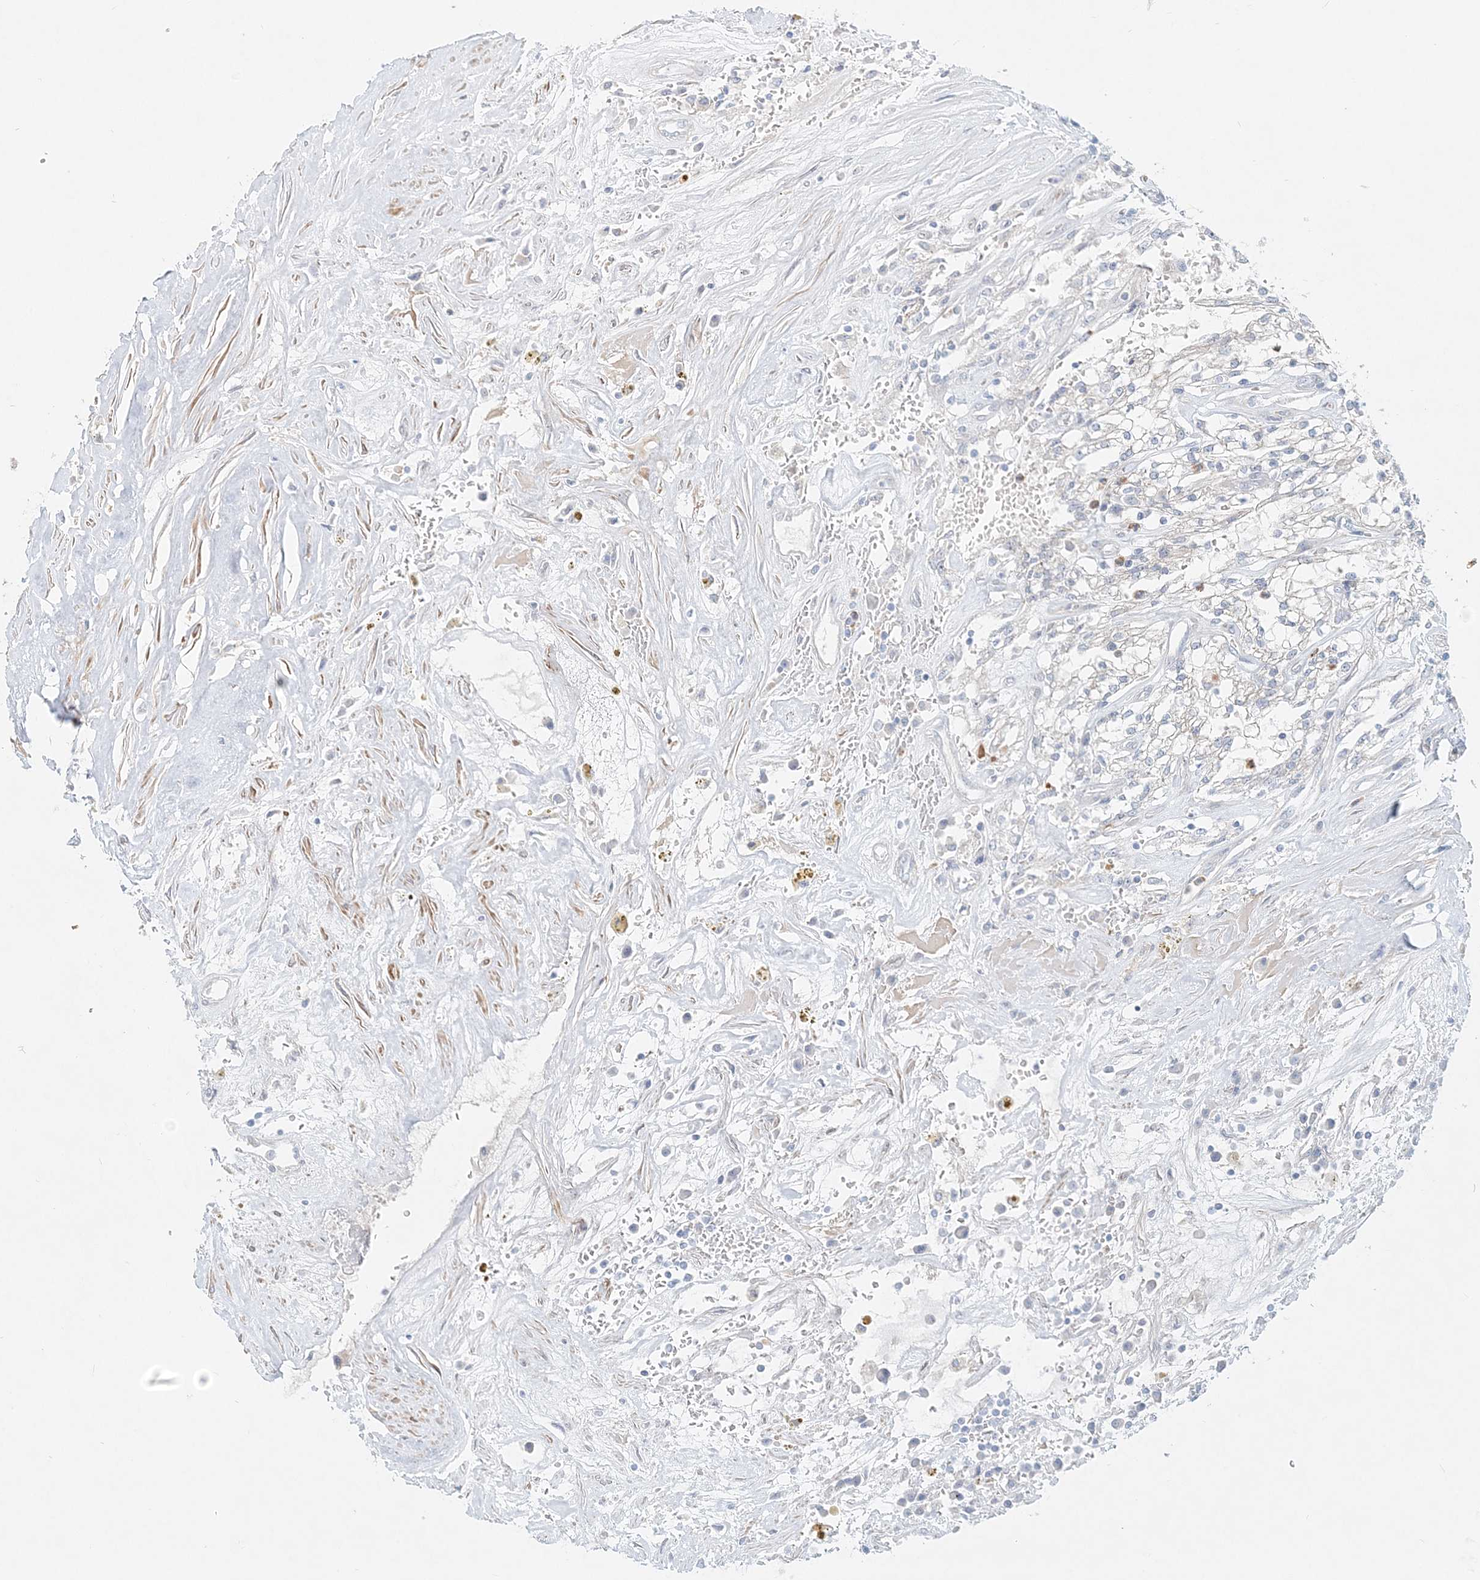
{"staining": {"intensity": "negative", "quantity": "none", "location": "none"}, "tissue": "renal cancer", "cell_type": "Tumor cells", "image_type": "cancer", "snomed": [{"axis": "morphology", "description": "Adenocarcinoma, NOS"}, {"axis": "topography", "description": "Kidney"}], "caption": "Immunohistochemistry (IHC) micrograph of neoplastic tissue: renal cancer stained with DAB shows no significant protein staining in tumor cells. The staining was performed using DAB (3,3'-diaminobenzidine) to visualize the protein expression in brown, while the nuclei were stained in blue with hematoxylin (Magnification: 20x).", "gene": "DNAH5", "patient": {"sex": "female", "age": 52}}